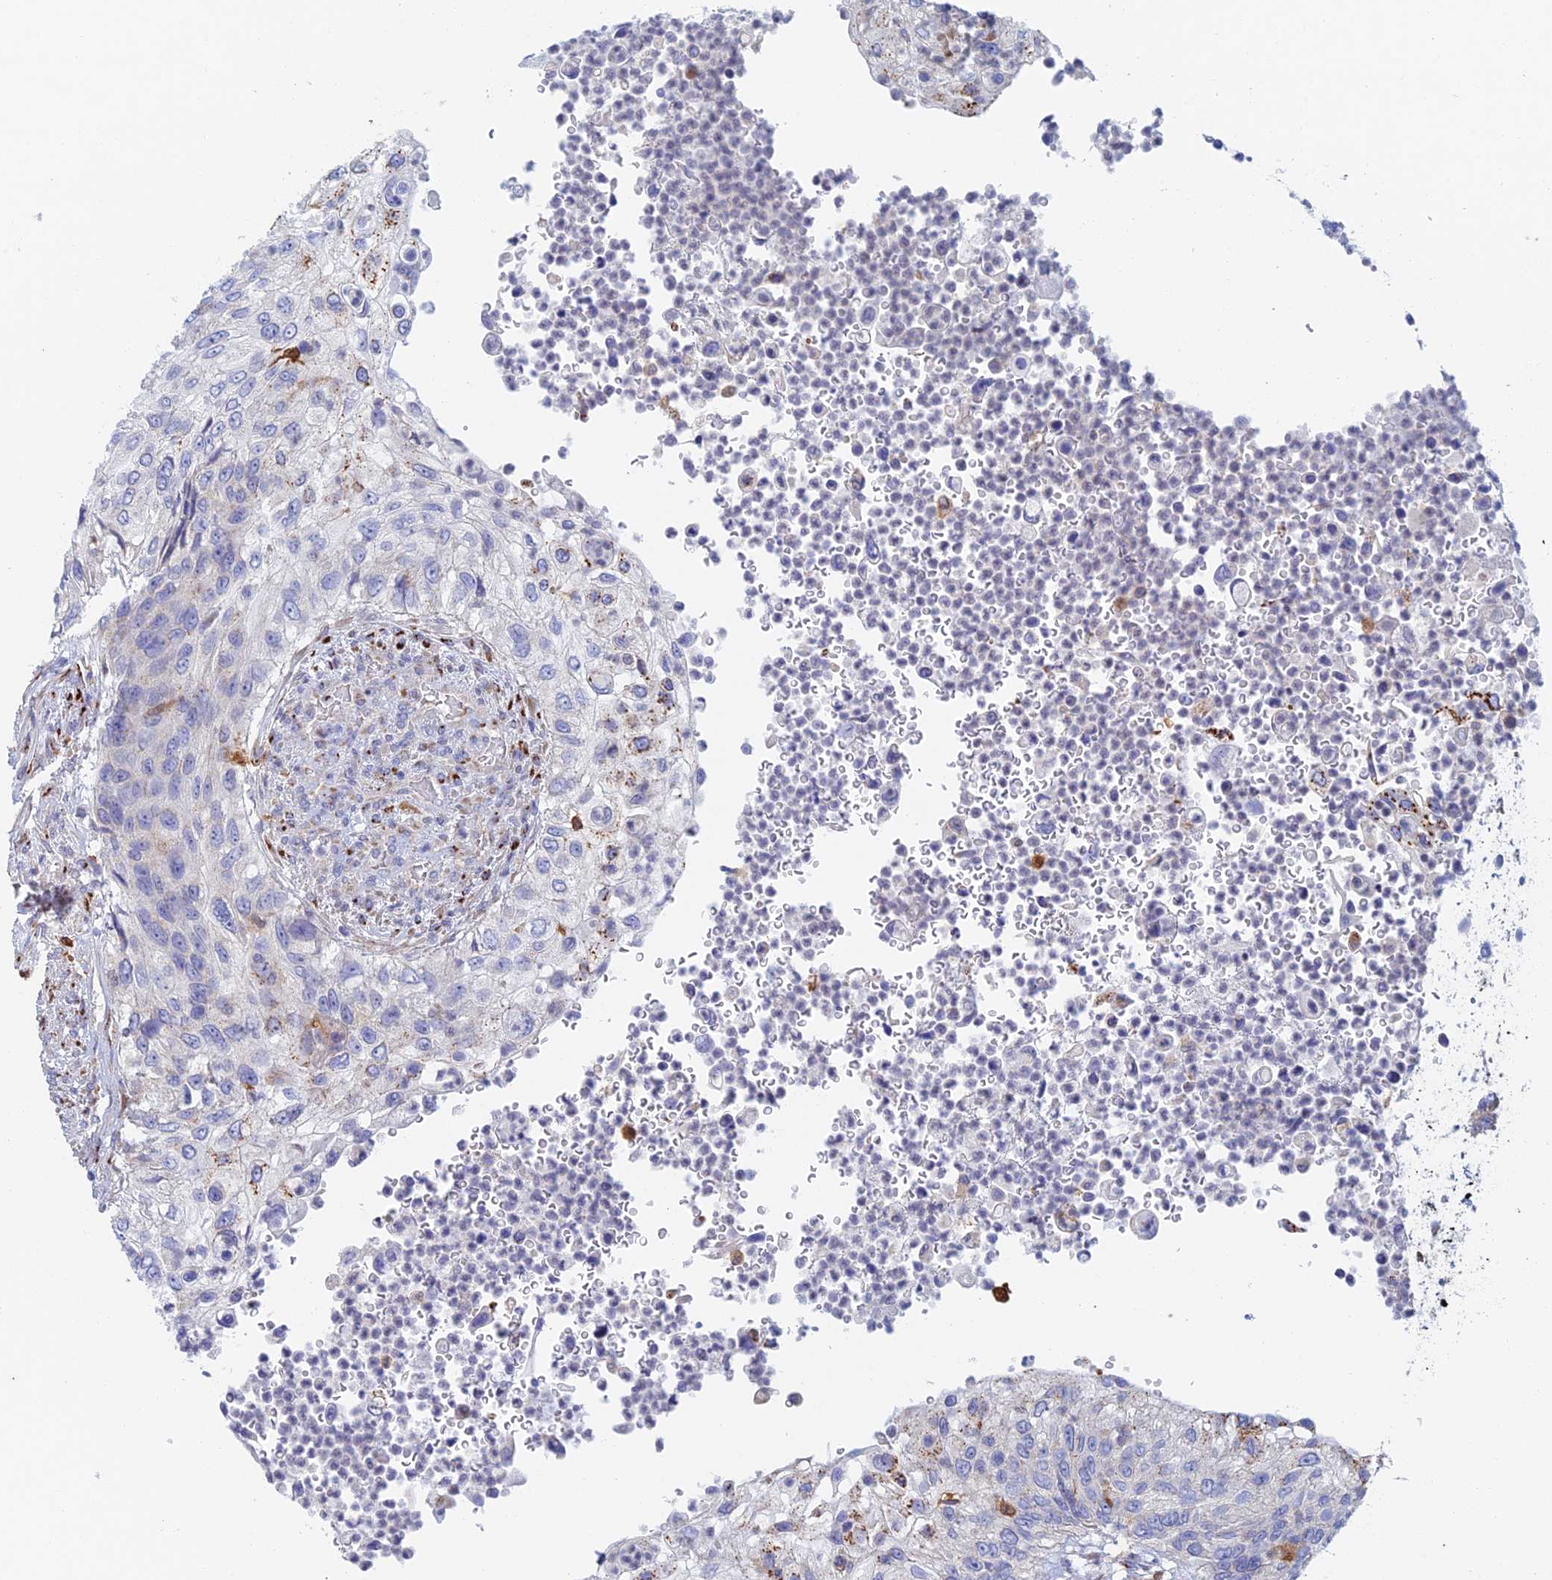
{"staining": {"intensity": "moderate", "quantity": "<25%", "location": "cytoplasmic/membranous"}, "tissue": "urothelial cancer", "cell_type": "Tumor cells", "image_type": "cancer", "snomed": [{"axis": "morphology", "description": "Urothelial carcinoma, High grade"}, {"axis": "topography", "description": "Urinary bladder"}], "caption": "Urothelial carcinoma (high-grade) tissue reveals moderate cytoplasmic/membranous expression in about <25% of tumor cells, visualized by immunohistochemistry.", "gene": "SLC24A3", "patient": {"sex": "female", "age": 60}}